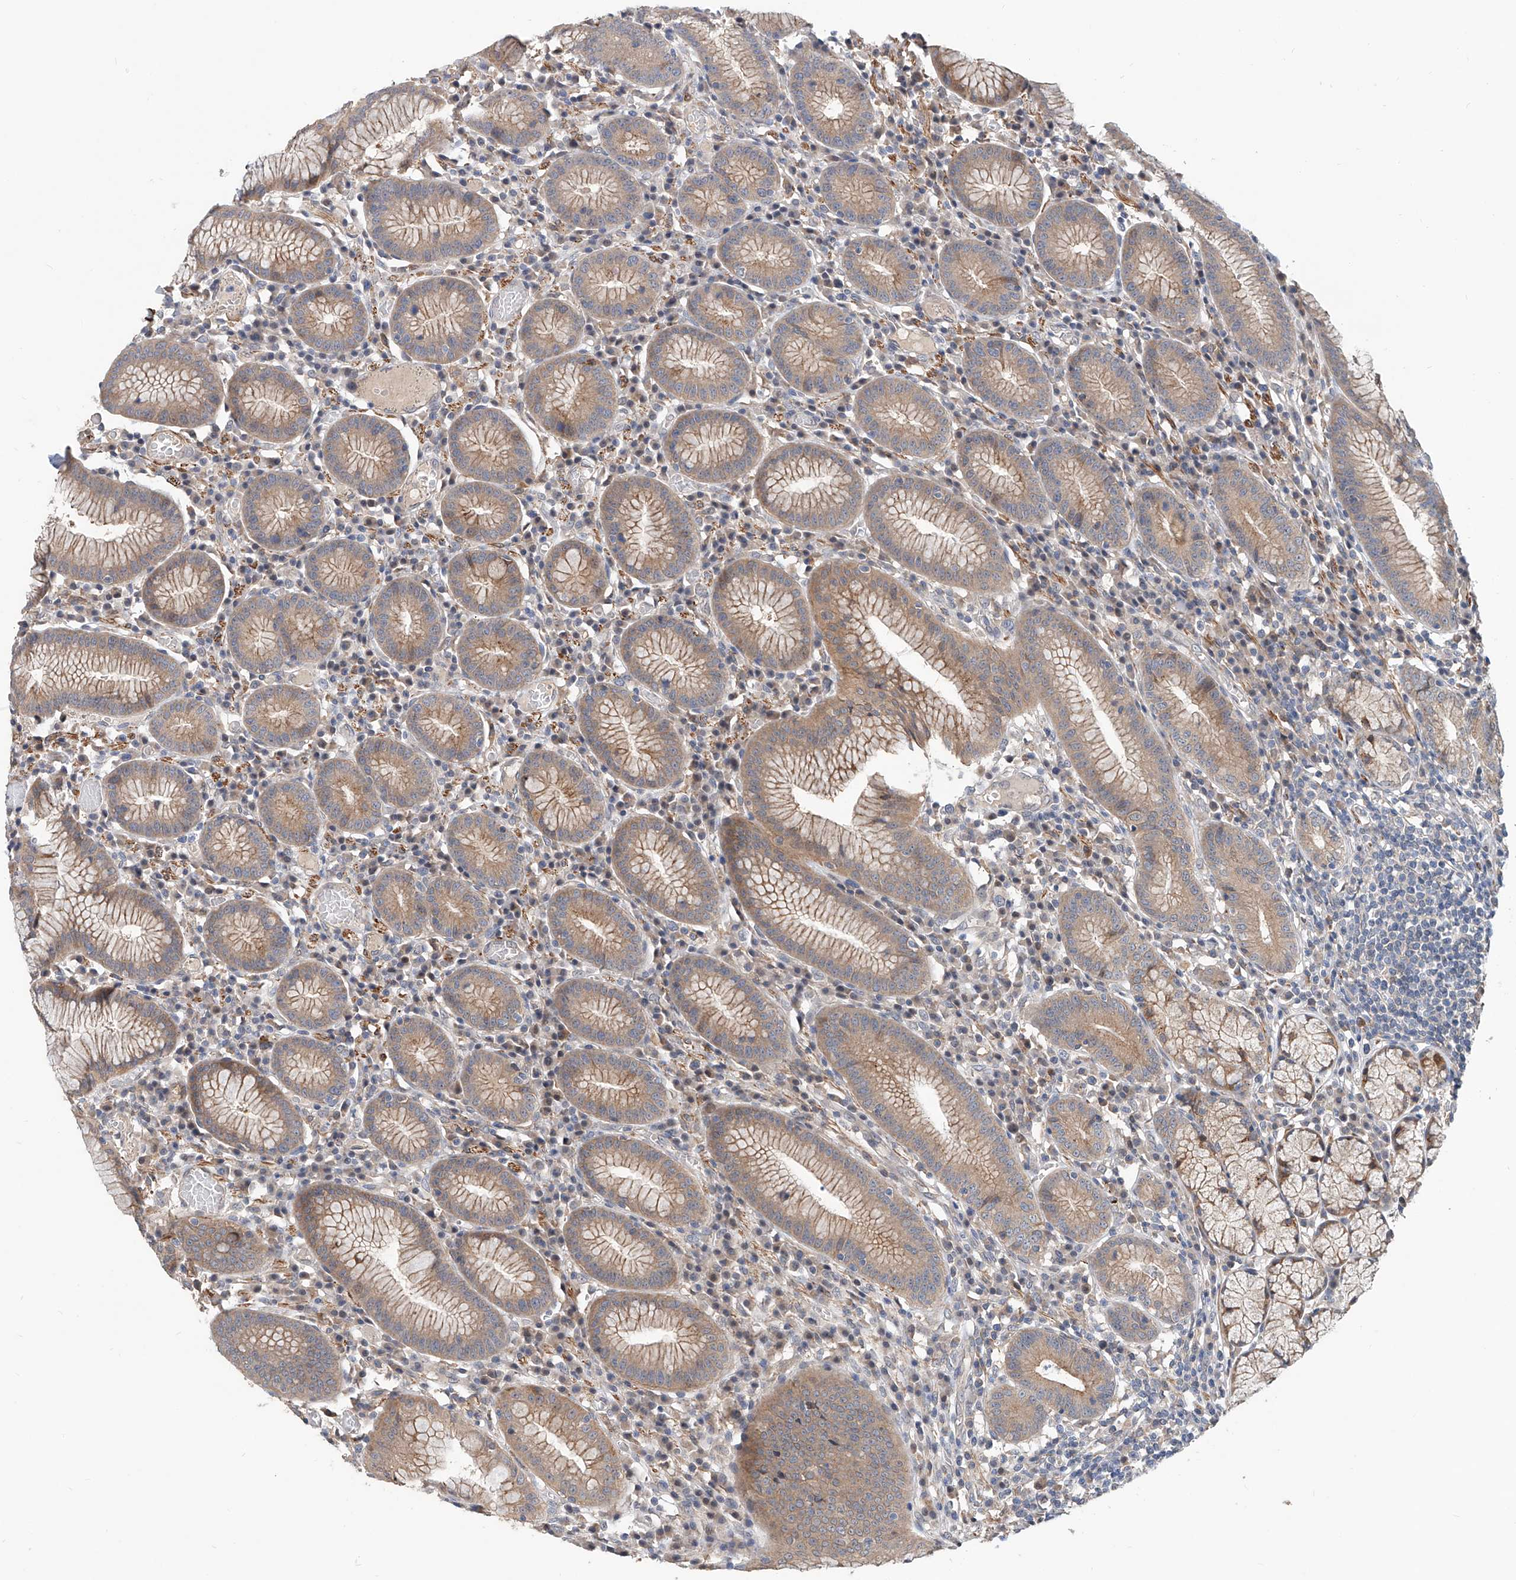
{"staining": {"intensity": "moderate", "quantity": ">75%", "location": "cytoplasmic/membranous"}, "tissue": "stomach", "cell_type": "Glandular cells", "image_type": "normal", "snomed": [{"axis": "morphology", "description": "Normal tissue, NOS"}, {"axis": "topography", "description": "Stomach"}], "caption": "A histopathology image showing moderate cytoplasmic/membranous positivity in approximately >75% of glandular cells in benign stomach, as visualized by brown immunohistochemical staining.", "gene": "MAGEE2", "patient": {"sex": "male", "age": 55}}